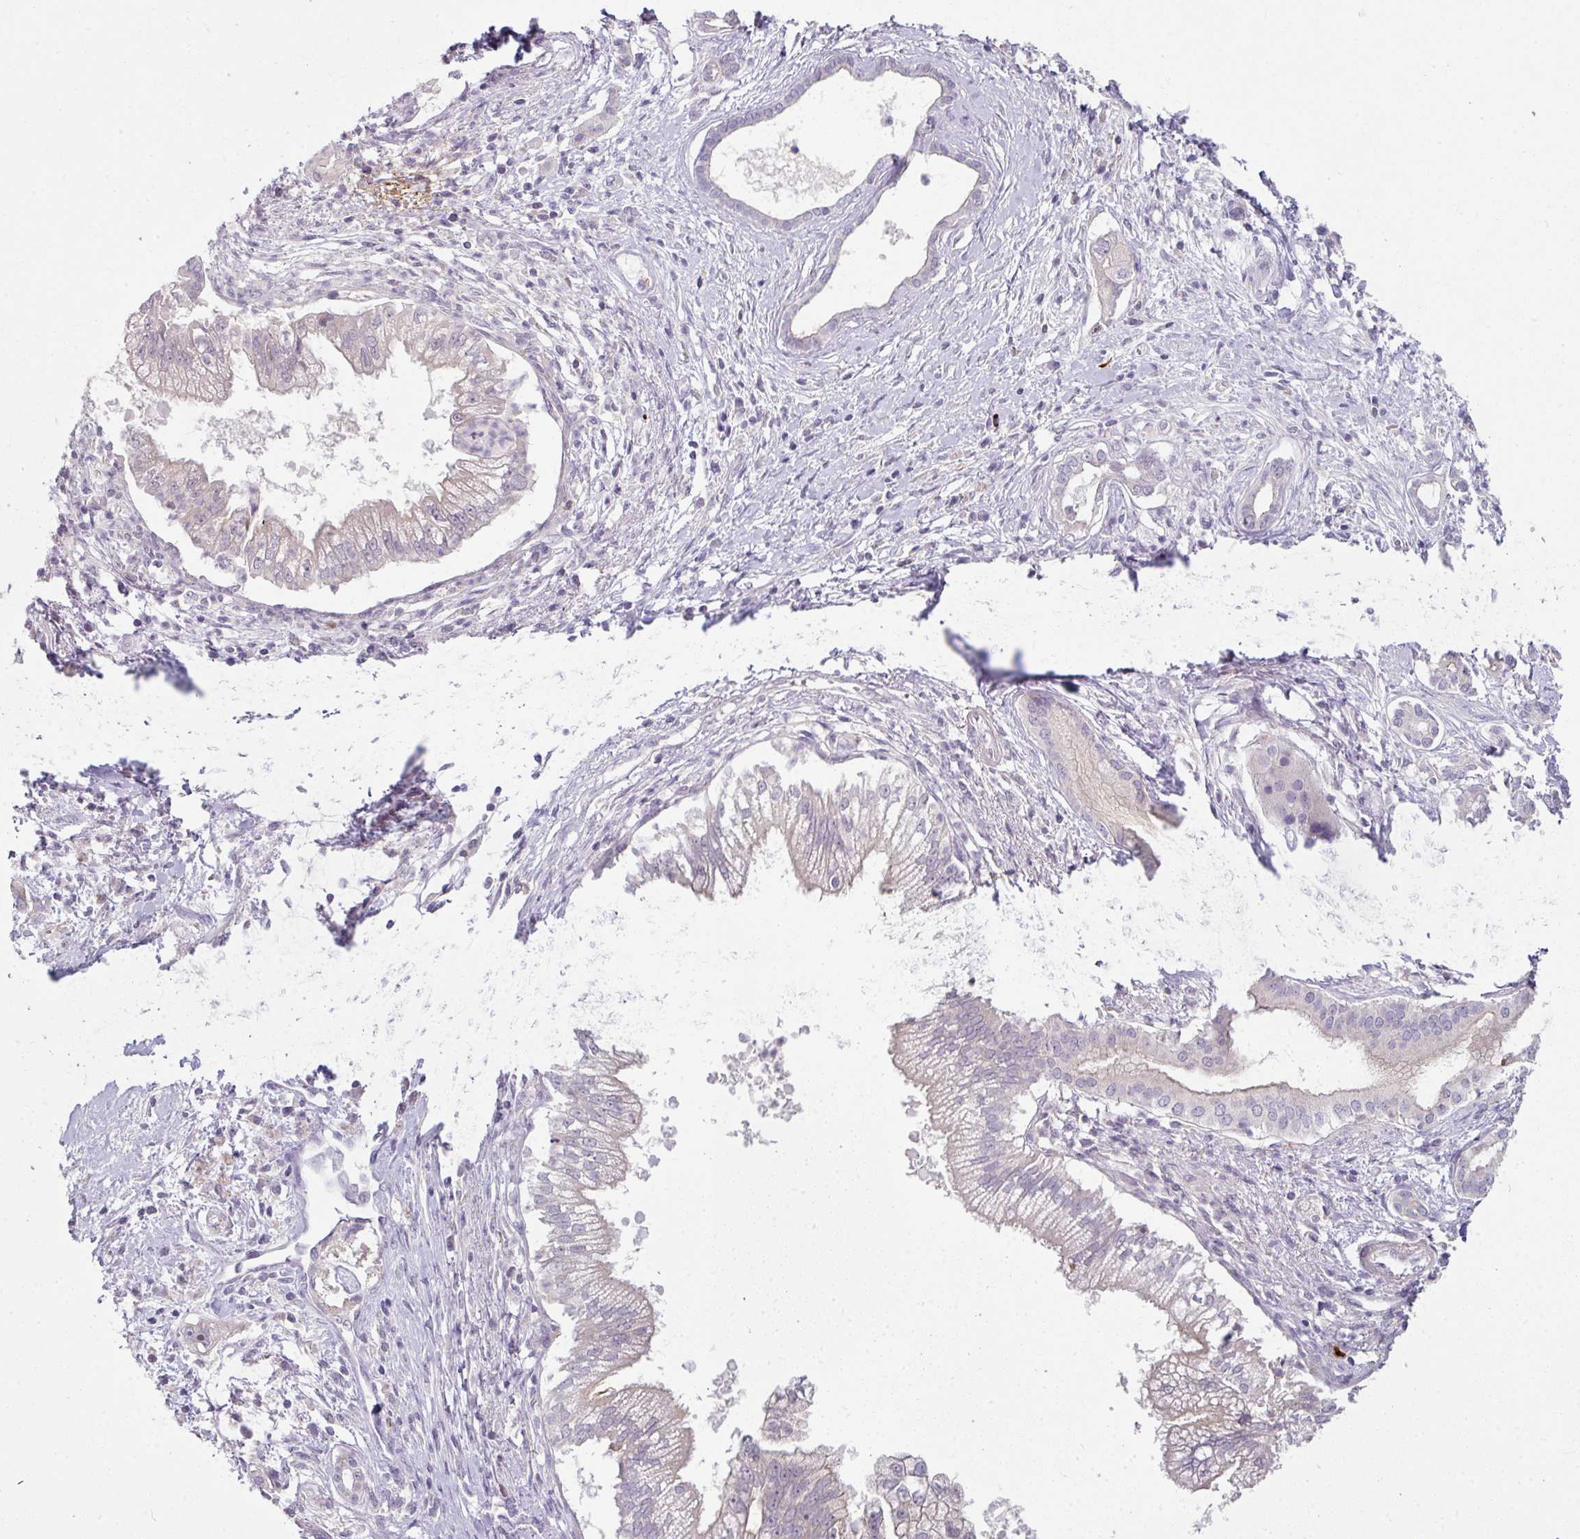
{"staining": {"intensity": "negative", "quantity": "none", "location": "none"}, "tissue": "pancreatic cancer", "cell_type": "Tumor cells", "image_type": "cancer", "snomed": [{"axis": "morphology", "description": "Adenocarcinoma, NOS"}, {"axis": "topography", "description": "Pancreas"}], "caption": "The image demonstrates no significant positivity in tumor cells of pancreatic cancer (adenocarcinoma).", "gene": "FHAD1", "patient": {"sex": "male", "age": 70}}